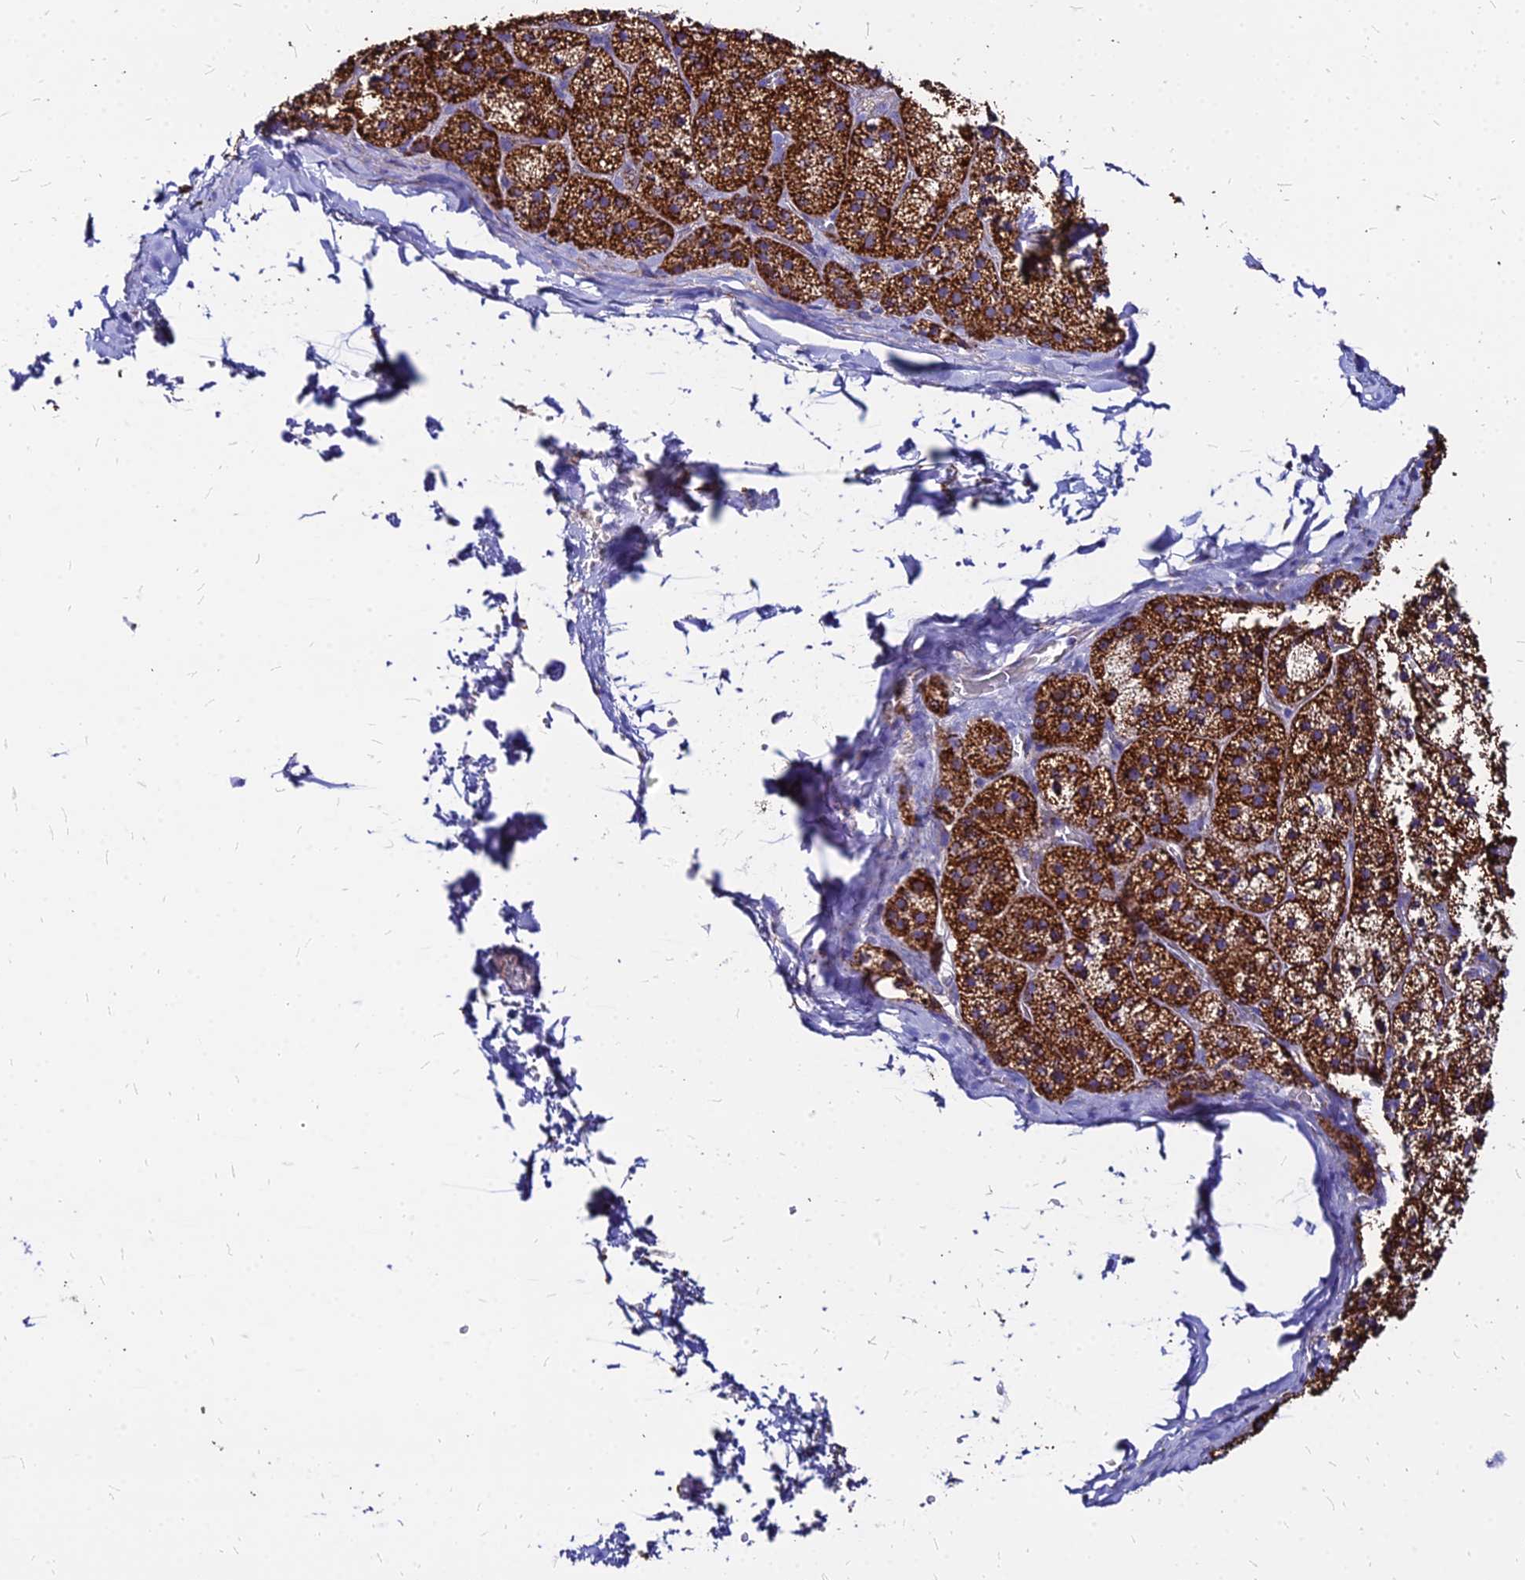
{"staining": {"intensity": "strong", "quantity": ">75%", "location": "cytoplasmic/membranous"}, "tissue": "adrenal gland", "cell_type": "Glandular cells", "image_type": "normal", "snomed": [{"axis": "morphology", "description": "Normal tissue, NOS"}, {"axis": "topography", "description": "Adrenal gland"}], "caption": "Immunohistochemistry (IHC) photomicrograph of unremarkable adrenal gland: adrenal gland stained using immunohistochemistry (IHC) shows high levels of strong protein expression localized specifically in the cytoplasmic/membranous of glandular cells, appearing as a cytoplasmic/membranous brown color.", "gene": "DLD", "patient": {"sex": "female", "age": 44}}